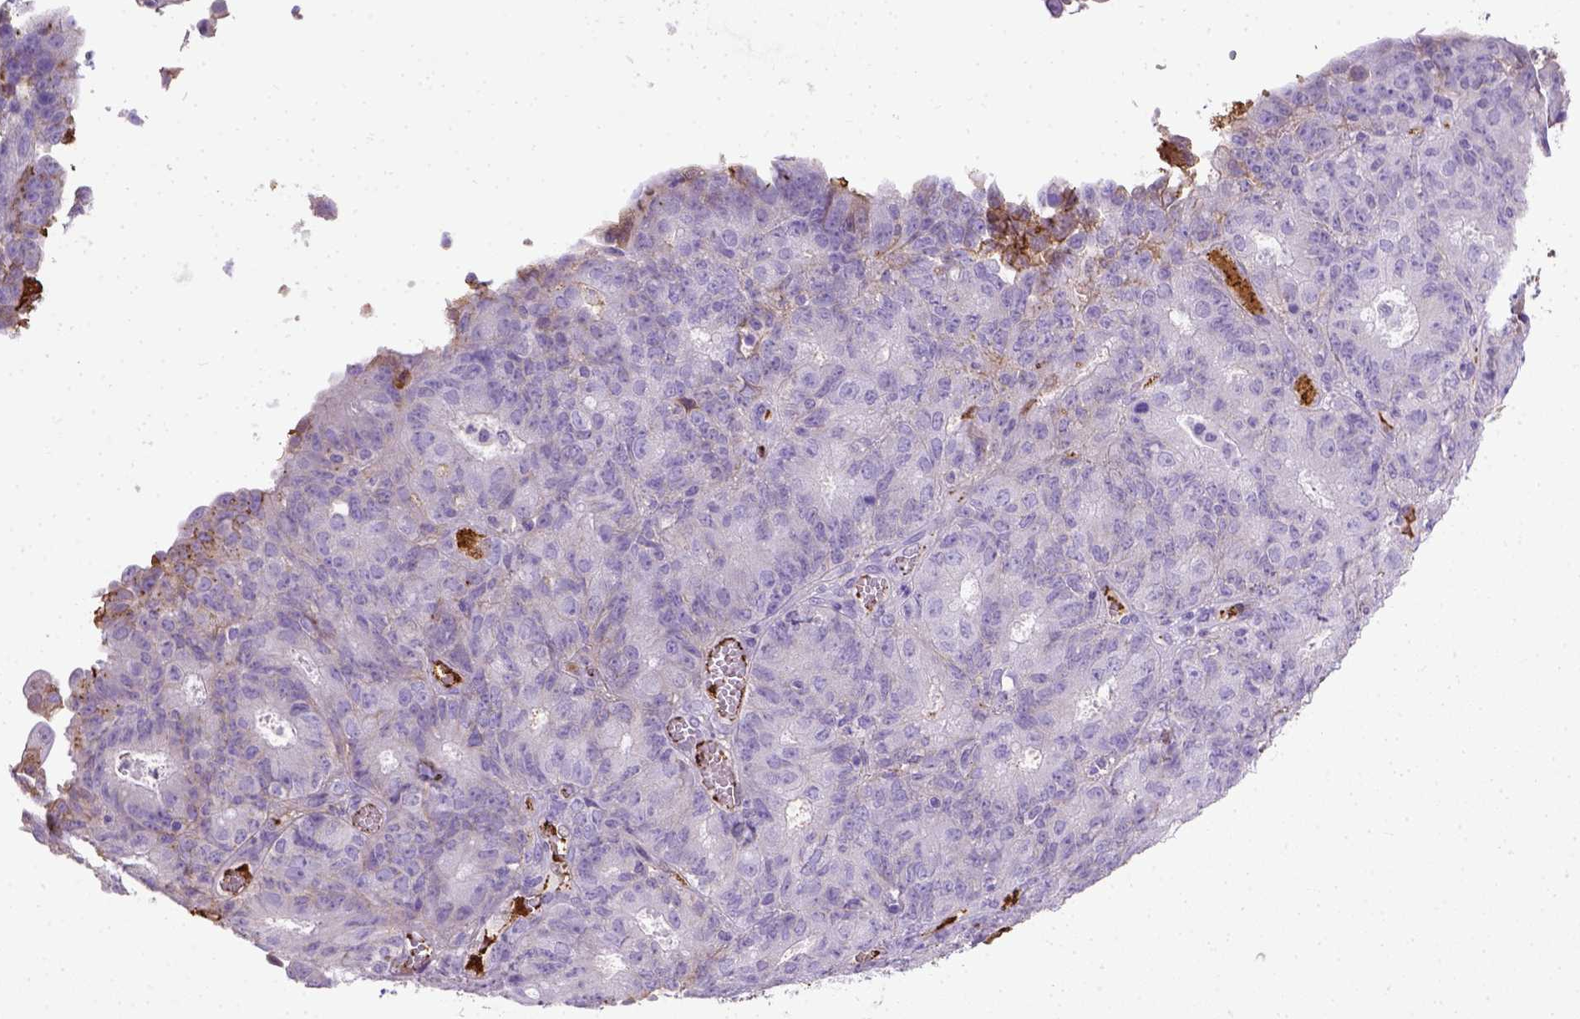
{"staining": {"intensity": "negative", "quantity": "none", "location": "none"}, "tissue": "ovarian cancer", "cell_type": "Tumor cells", "image_type": "cancer", "snomed": [{"axis": "morphology", "description": "Carcinoma, endometroid"}, {"axis": "topography", "description": "Ovary"}], "caption": "High magnification brightfield microscopy of ovarian cancer stained with DAB (brown) and counterstained with hematoxylin (blue): tumor cells show no significant staining. (DAB (3,3'-diaminobenzidine) immunohistochemistry, high magnification).", "gene": "ADAMTS8", "patient": {"sex": "female", "age": 42}}